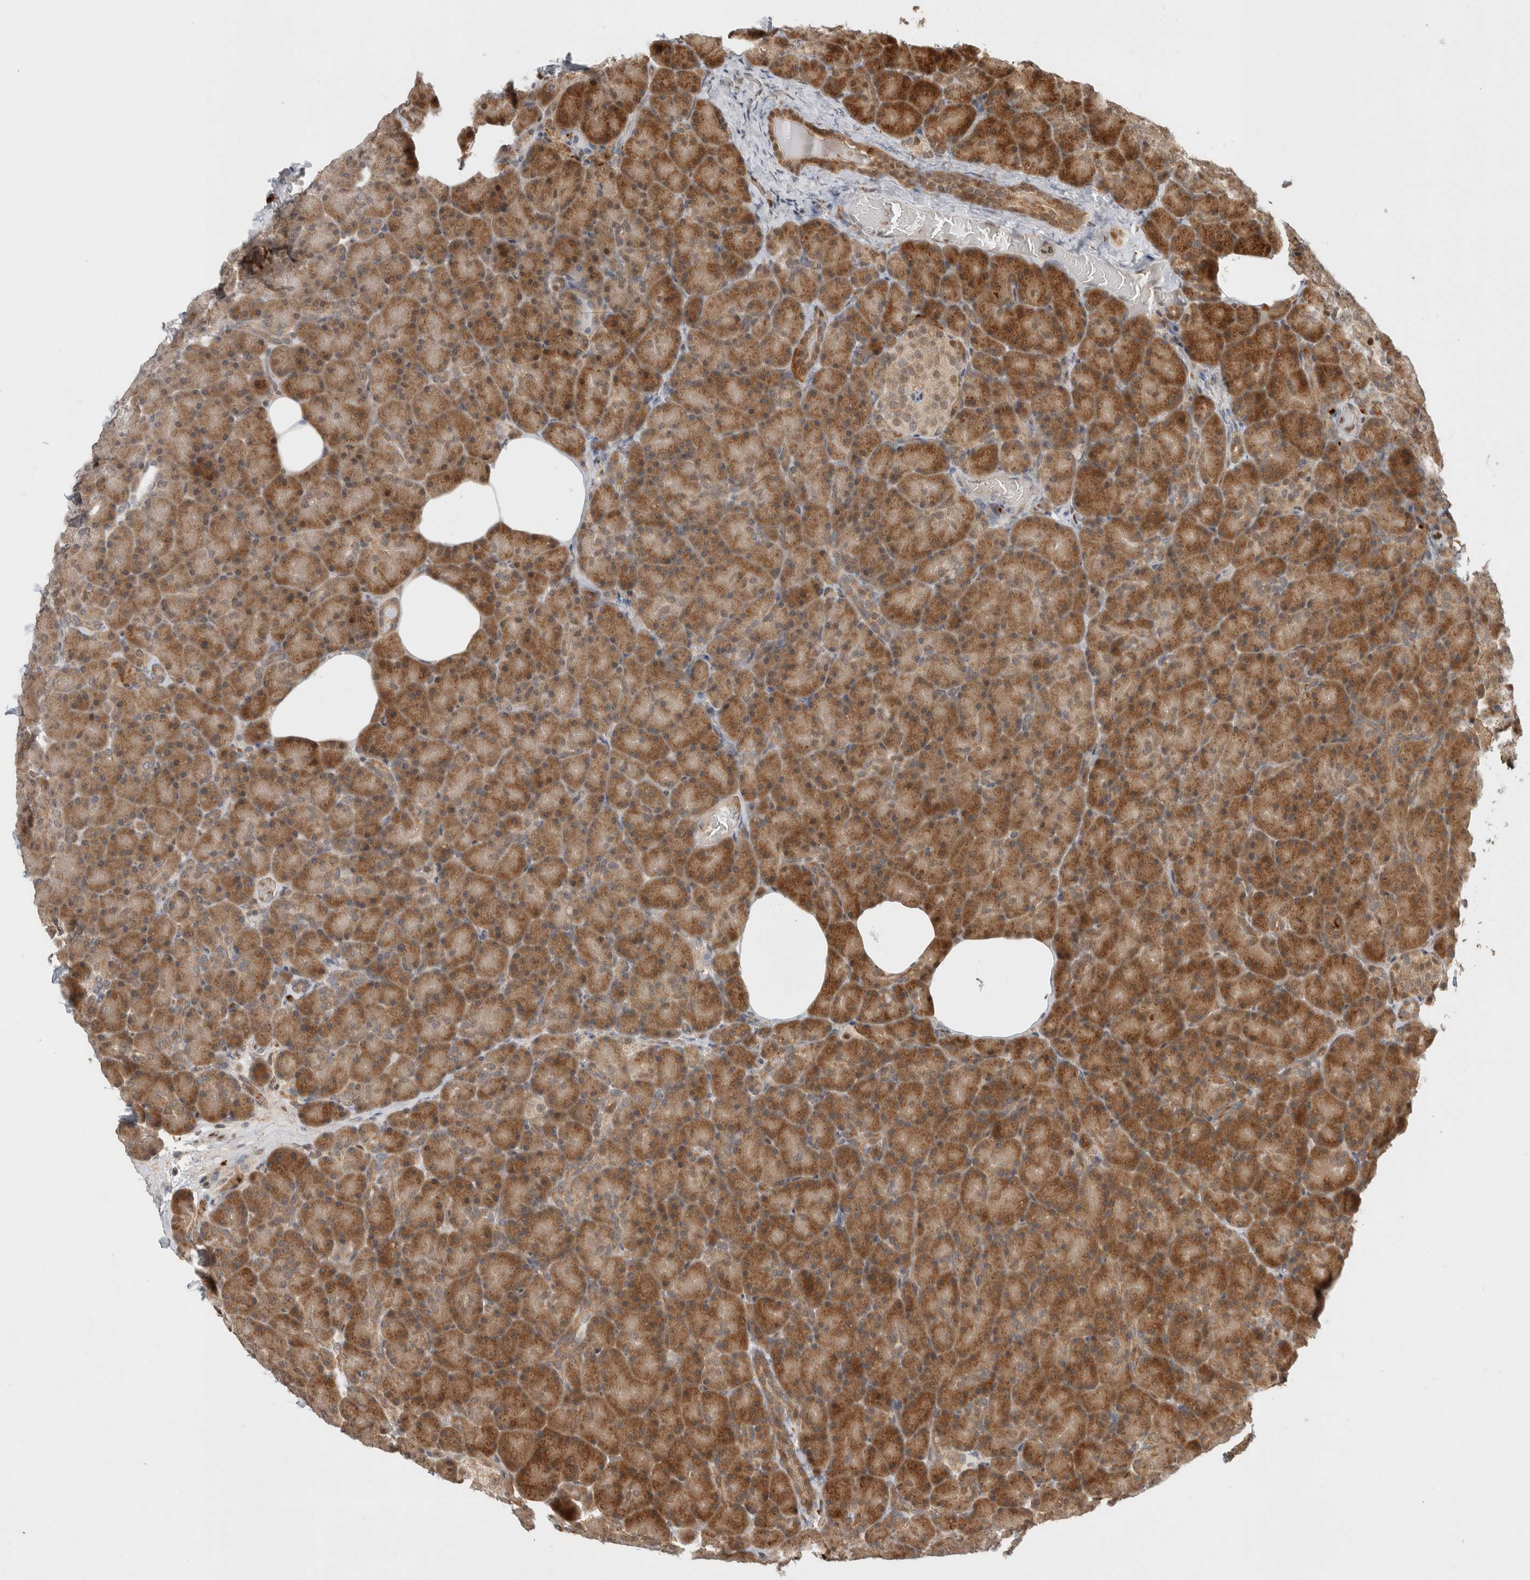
{"staining": {"intensity": "strong", "quantity": ">75%", "location": "cytoplasmic/membranous"}, "tissue": "pancreas", "cell_type": "Exocrine glandular cells", "image_type": "normal", "snomed": [{"axis": "morphology", "description": "Normal tissue, NOS"}, {"axis": "topography", "description": "Pancreas"}], "caption": "Immunohistochemical staining of normal pancreas shows >75% levels of strong cytoplasmic/membranous protein staining in approximately >75% of exocrine glandular cells.", "gene": "OTUD6B", "patient": {"sex": "female", "age": 43}}